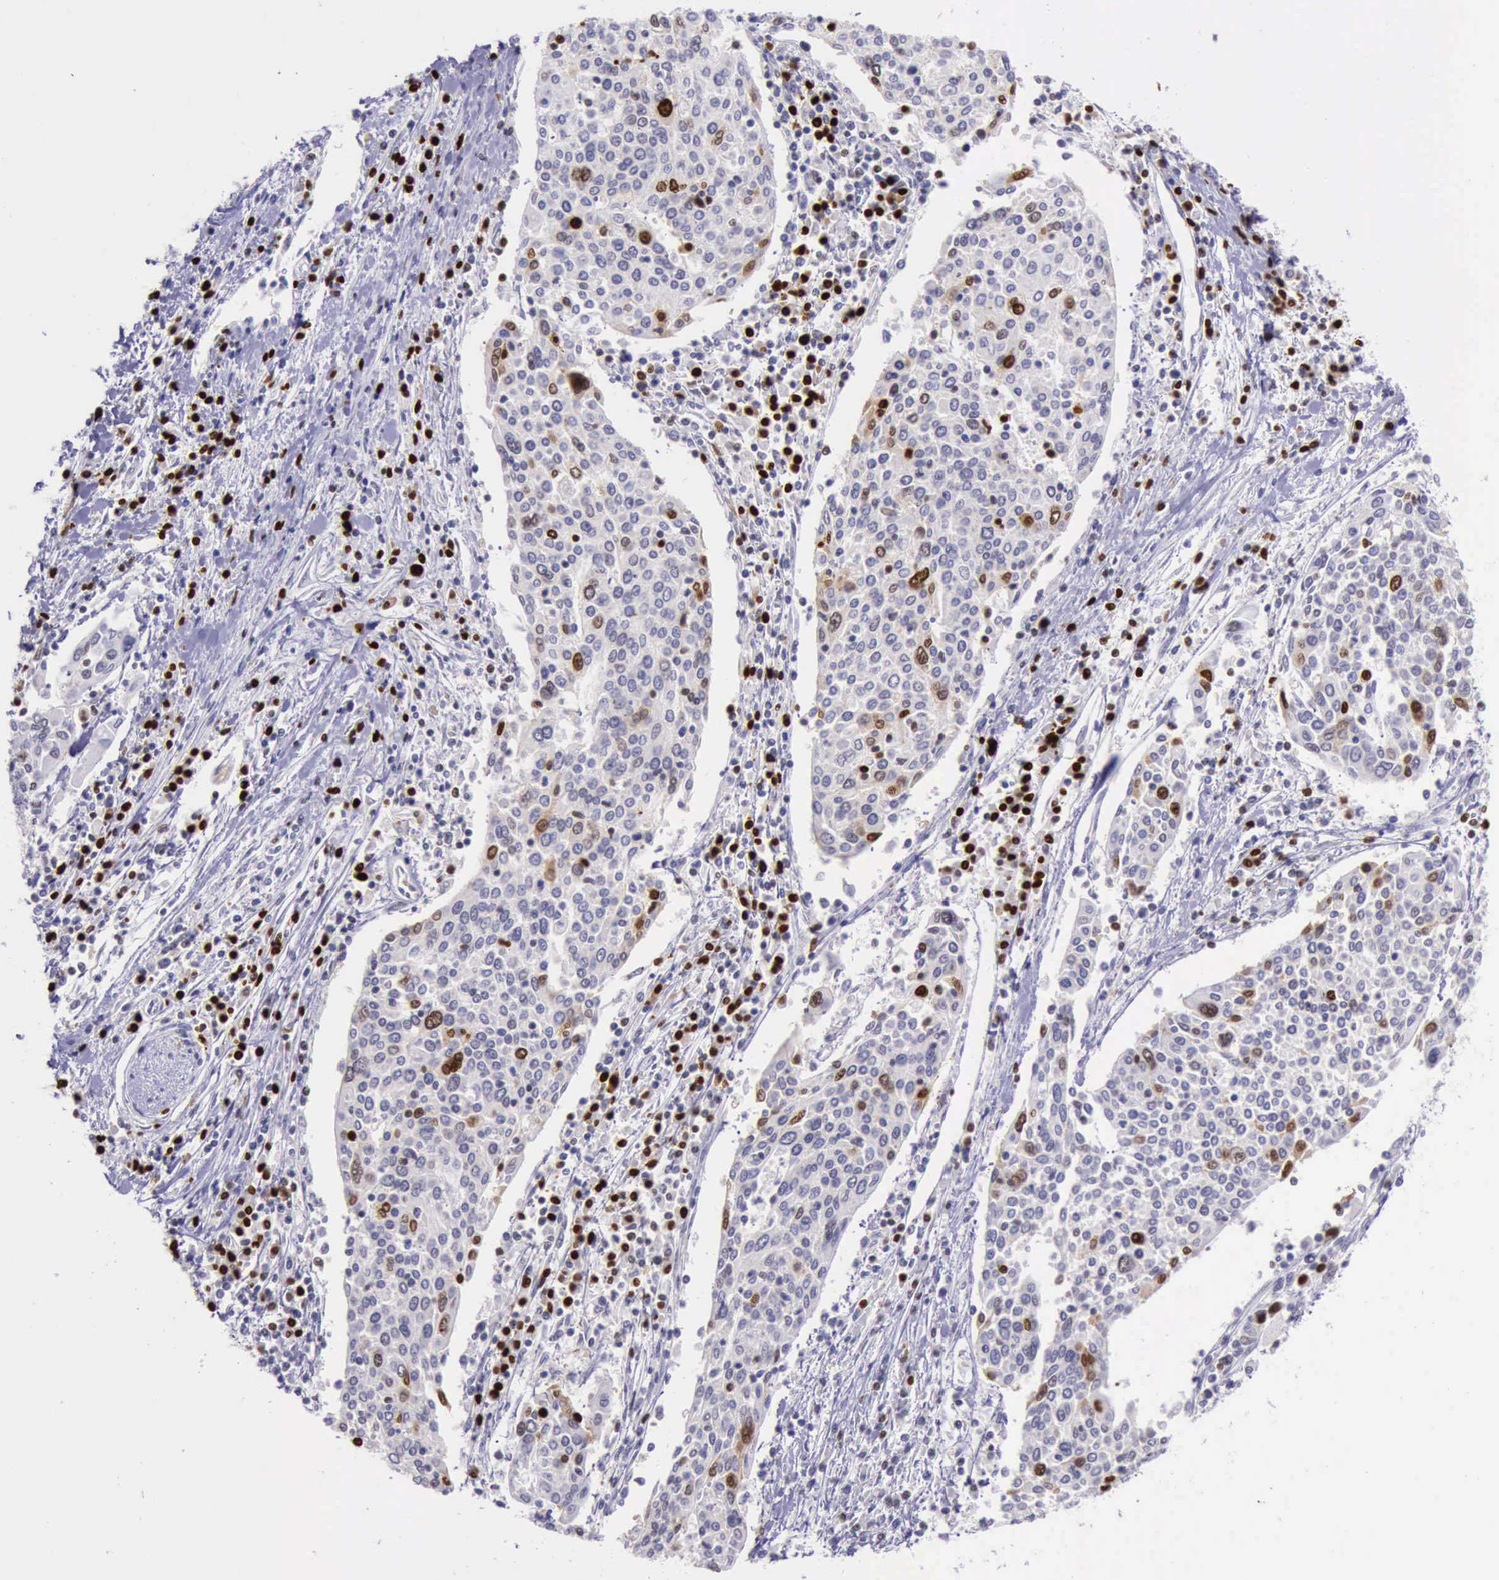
{"staining": {"intensity": "strong", "quantity": "25%-75%", "location": "nuclear"}, "tissue": "cervical cancer", "cell_type": "Tumor cells", "image_type": "cancer", "snomed": [{"axis": "morphology", "description": "Squamous cell carcinoma, NOS"}, {"axis": "topography", "description": "Cervix"}], "caption": "Cervical cancer stained with DAB (3,3'-diaminobenzidine) IHC displays high levels of strong nuclear positivity in approximately 25%-75% of tumor cells.", "gene": "PARP1", "patient": {"sex": "female", "age": 40}}